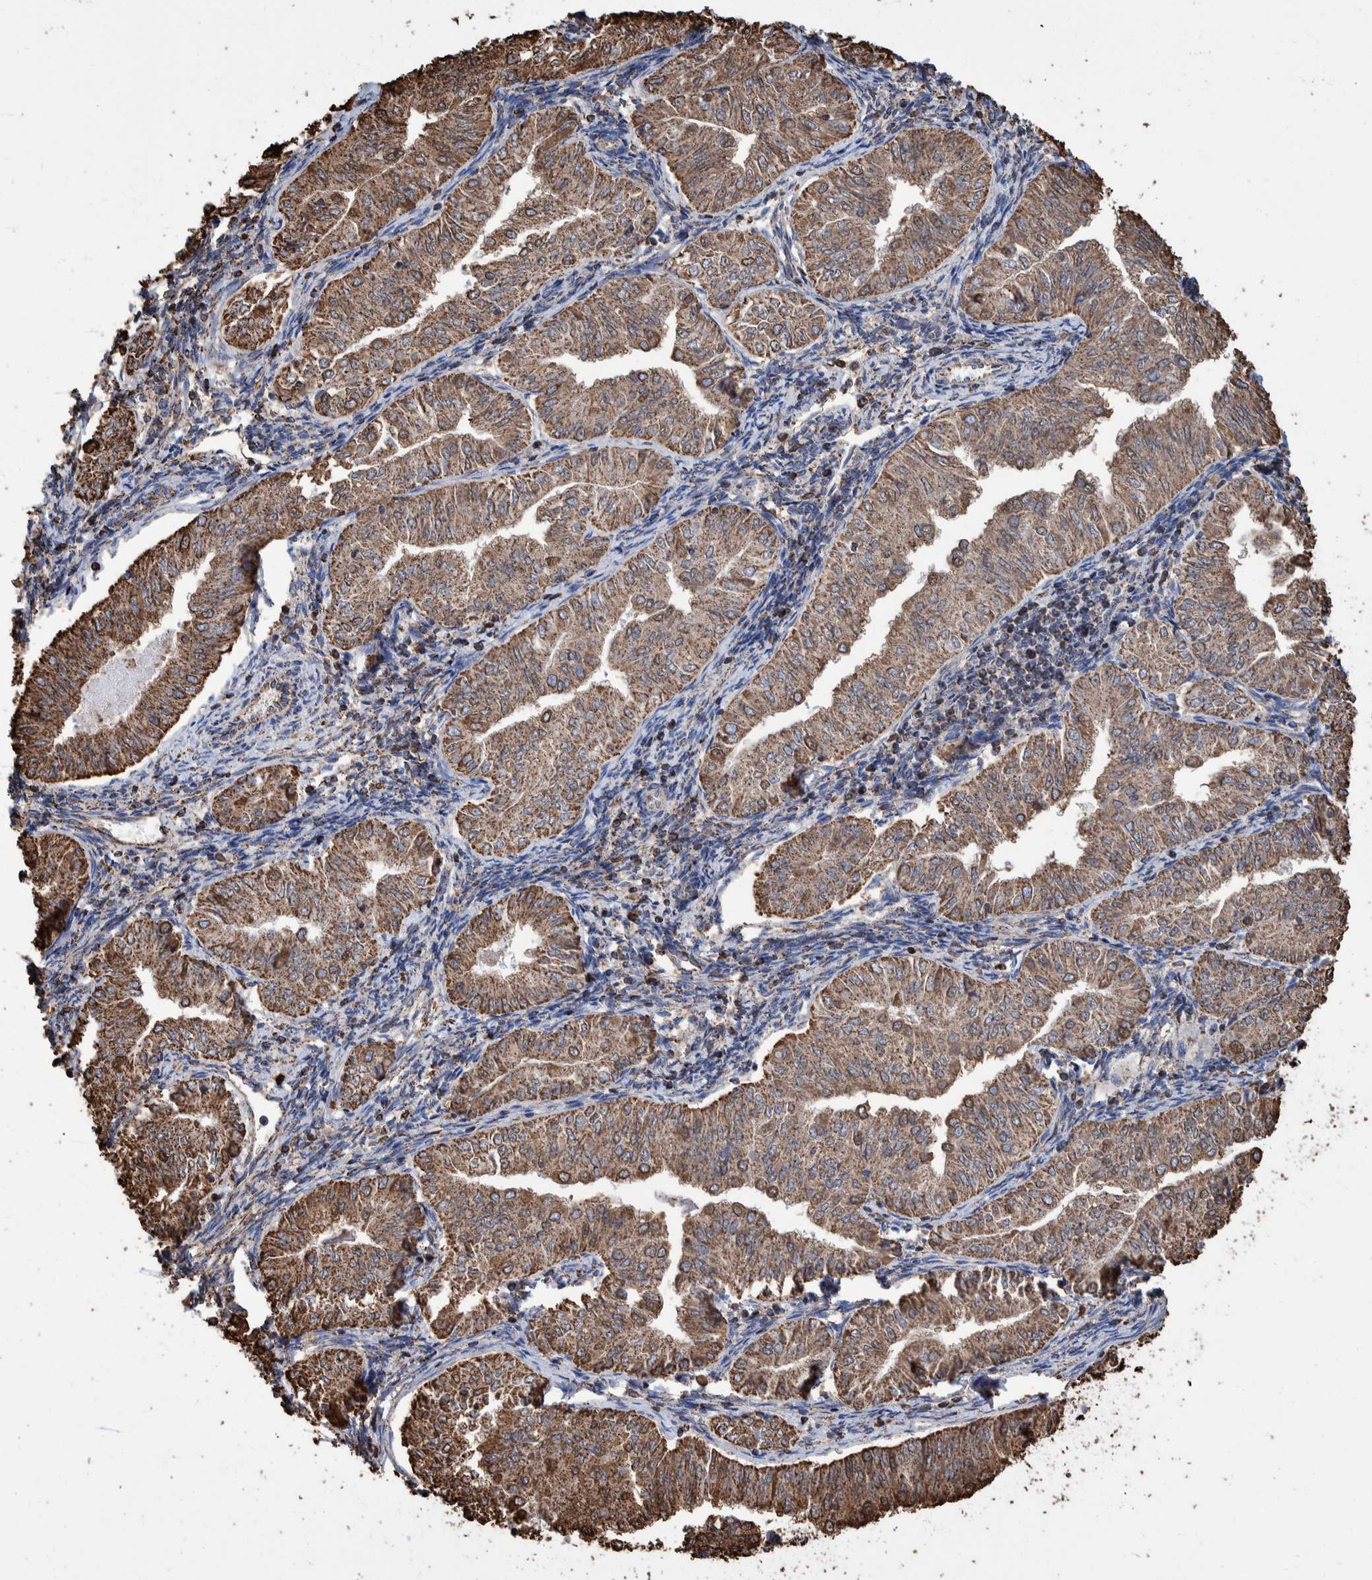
{"staining": {"intensity": "strong", "quantity": ">75%", "location": "cytoplasmic/membranous"}, "tissue": "endometrial cancer", "cell_type": "Tumor cells", "image_type": "cancer", "snomed": [{"axis": "morphology", "description": "Normal tissue, NOS"}, {"axis": "morphology", "description": "Adenocarcinoma, NOS"}, {"axis": "topography", "description": "Endometrium"}], "caption": "Immunohistochemical staining of endometrial cancer reveals strong cytoplasmic/membranous protein positivity in approximately >75% of tumor cells.", "gene": "VPS26C", "patient": {"sex": "female", "age": 53}}